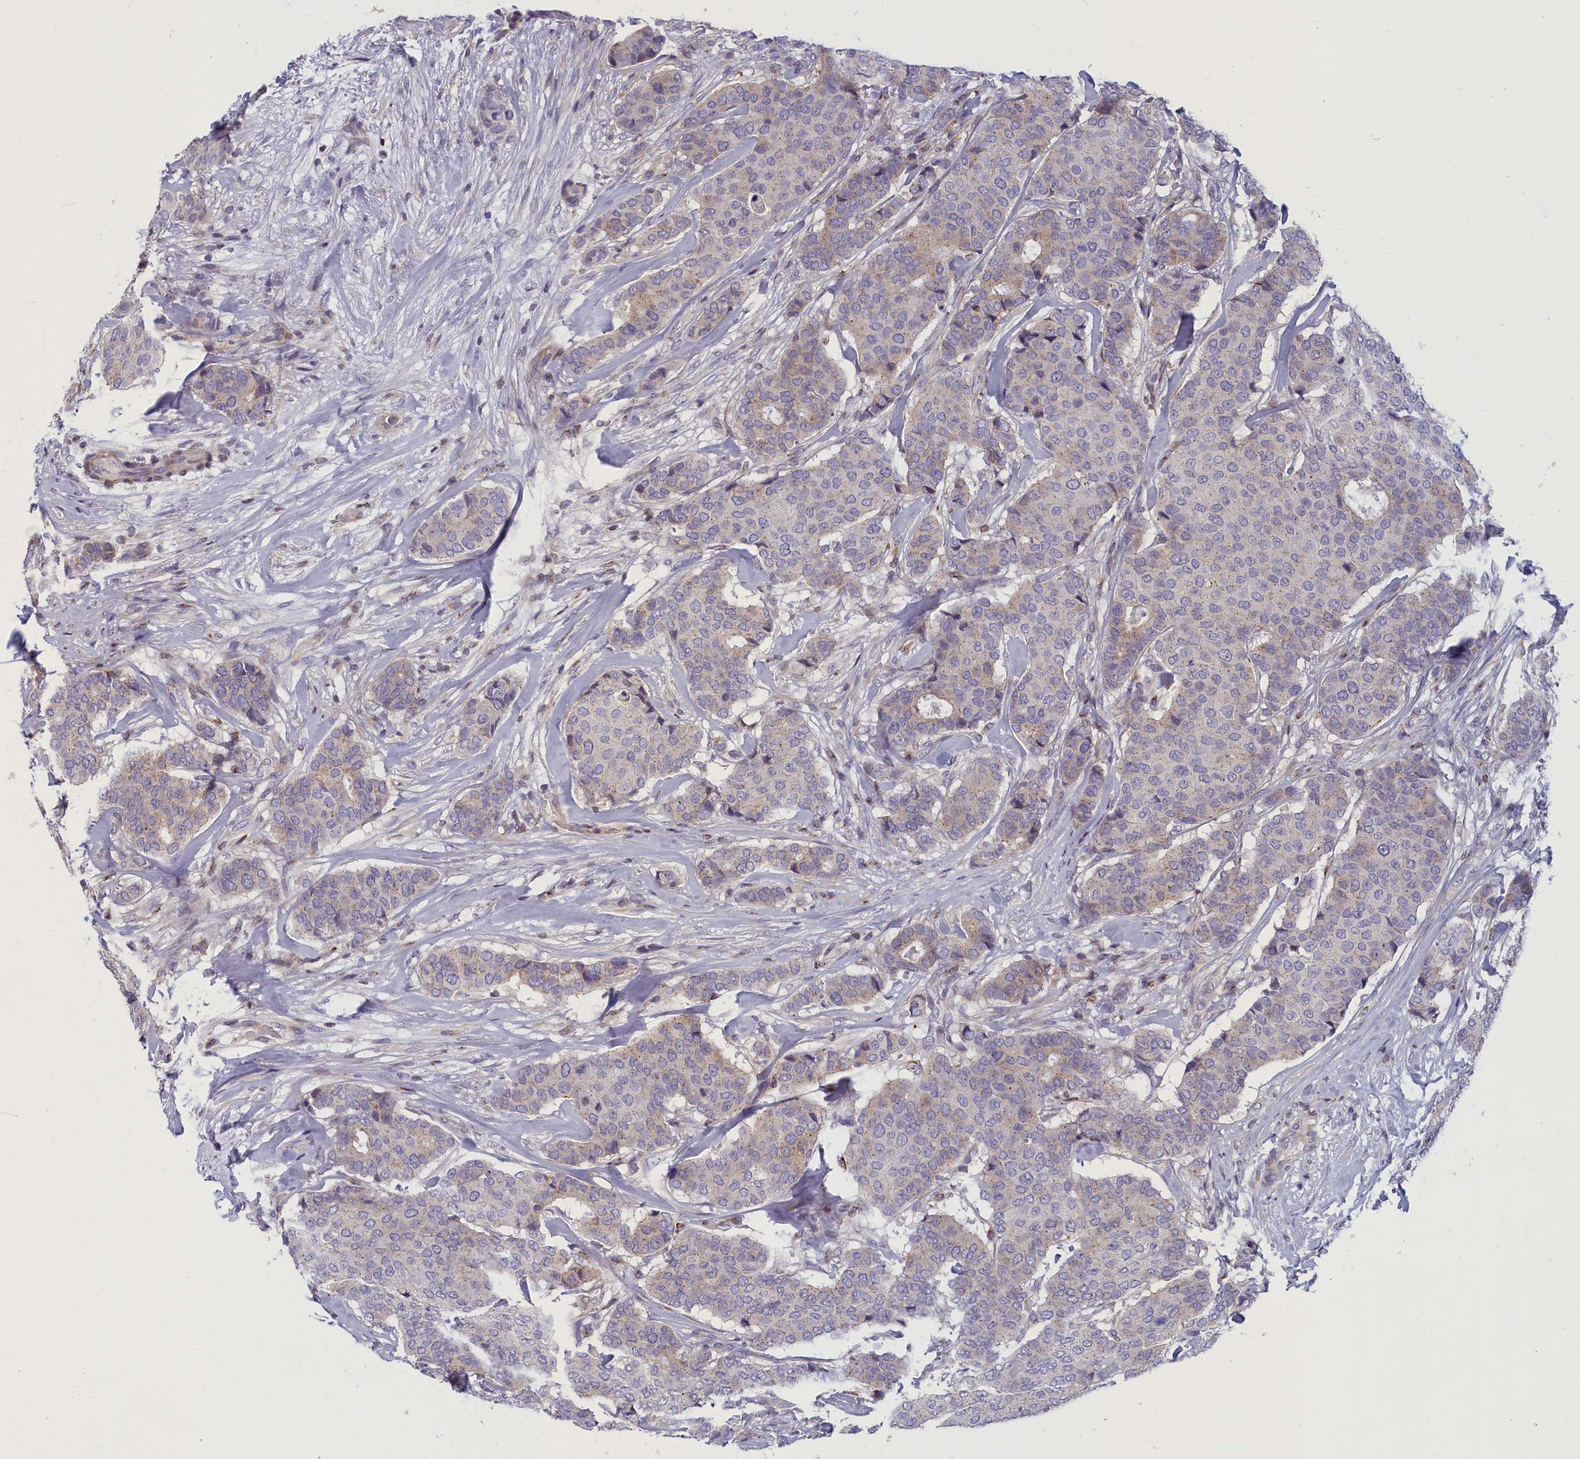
{"staining": {"intensity": "weak", "quantity": "<25%", "location": "cytoplasmic/membranous"}, "tissue": "breast cancer", "cell_type": "Tumor cells", "image_type": "cancer", "snomed": [{"axis": "morphology", "description": "Duct carcinoma"}, {"axis": "topography", "description": "Breast"}], "caption": "Human breast cancer stained for a protein using immunohistochemistry (IHC) displays no staining in tumor cells.", "gene": "NOL10", "patient": {"sex": "female", "age": 75}}